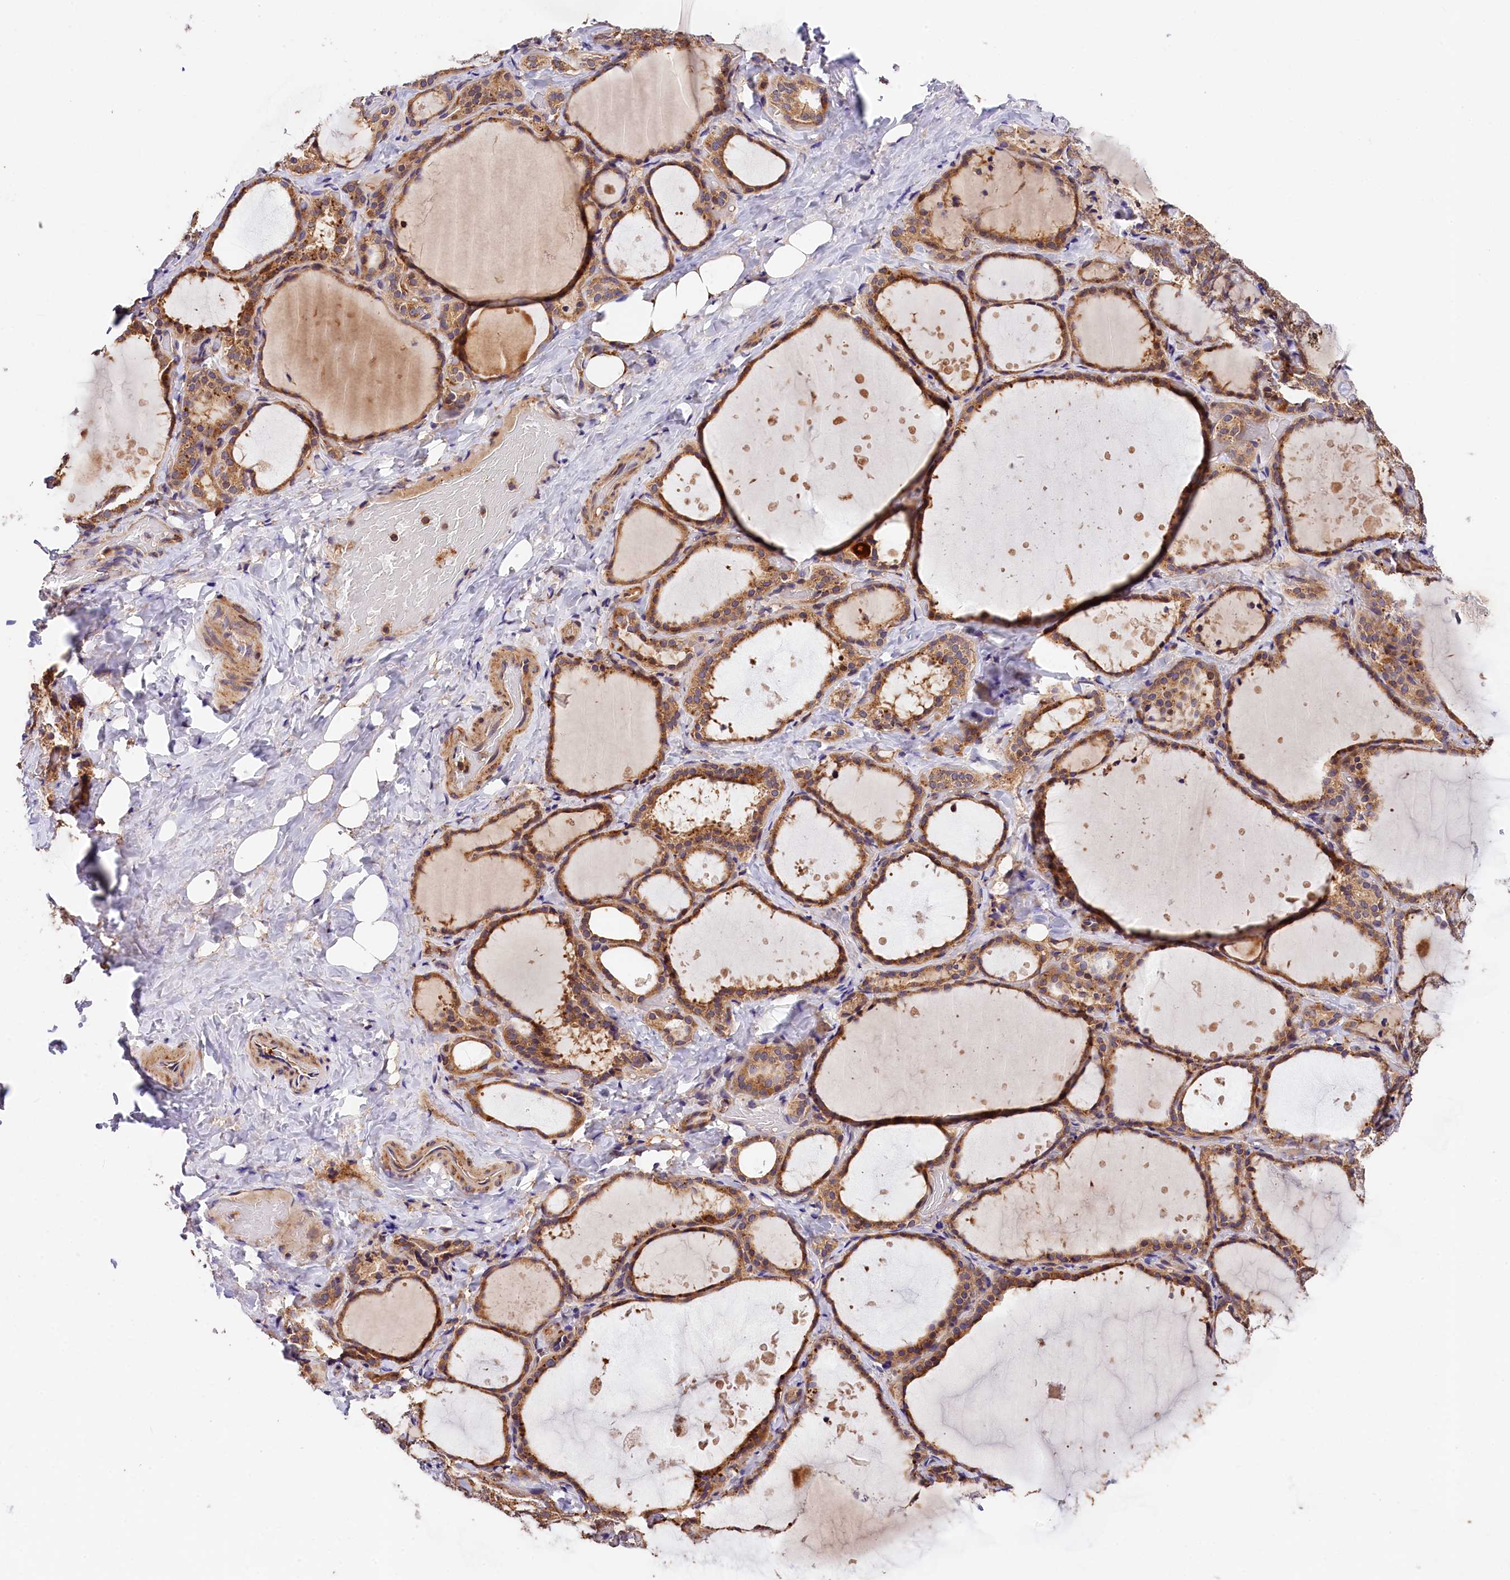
{"staining": {"intensity": "moderate", "quantity": ">75%", "location": "cytoplasmic/membranous"}, "tissue": "thyroid gland", "cell_type": "Glandular cells", "image_type": "normal", "snomed": [{"axis": "morphology", "description": "Normal tissue, NOS"}, {"axis": "topography", "description": "Thyroid gland"}], "caption": "Brown immunohistochemical staining in benign human thyroid gland displays moderate cytoplasmic/membranous staining in approximately >75% of glandular cells.", "gene": "KPTN", "patient": {"sex": "female", "age": 44}}